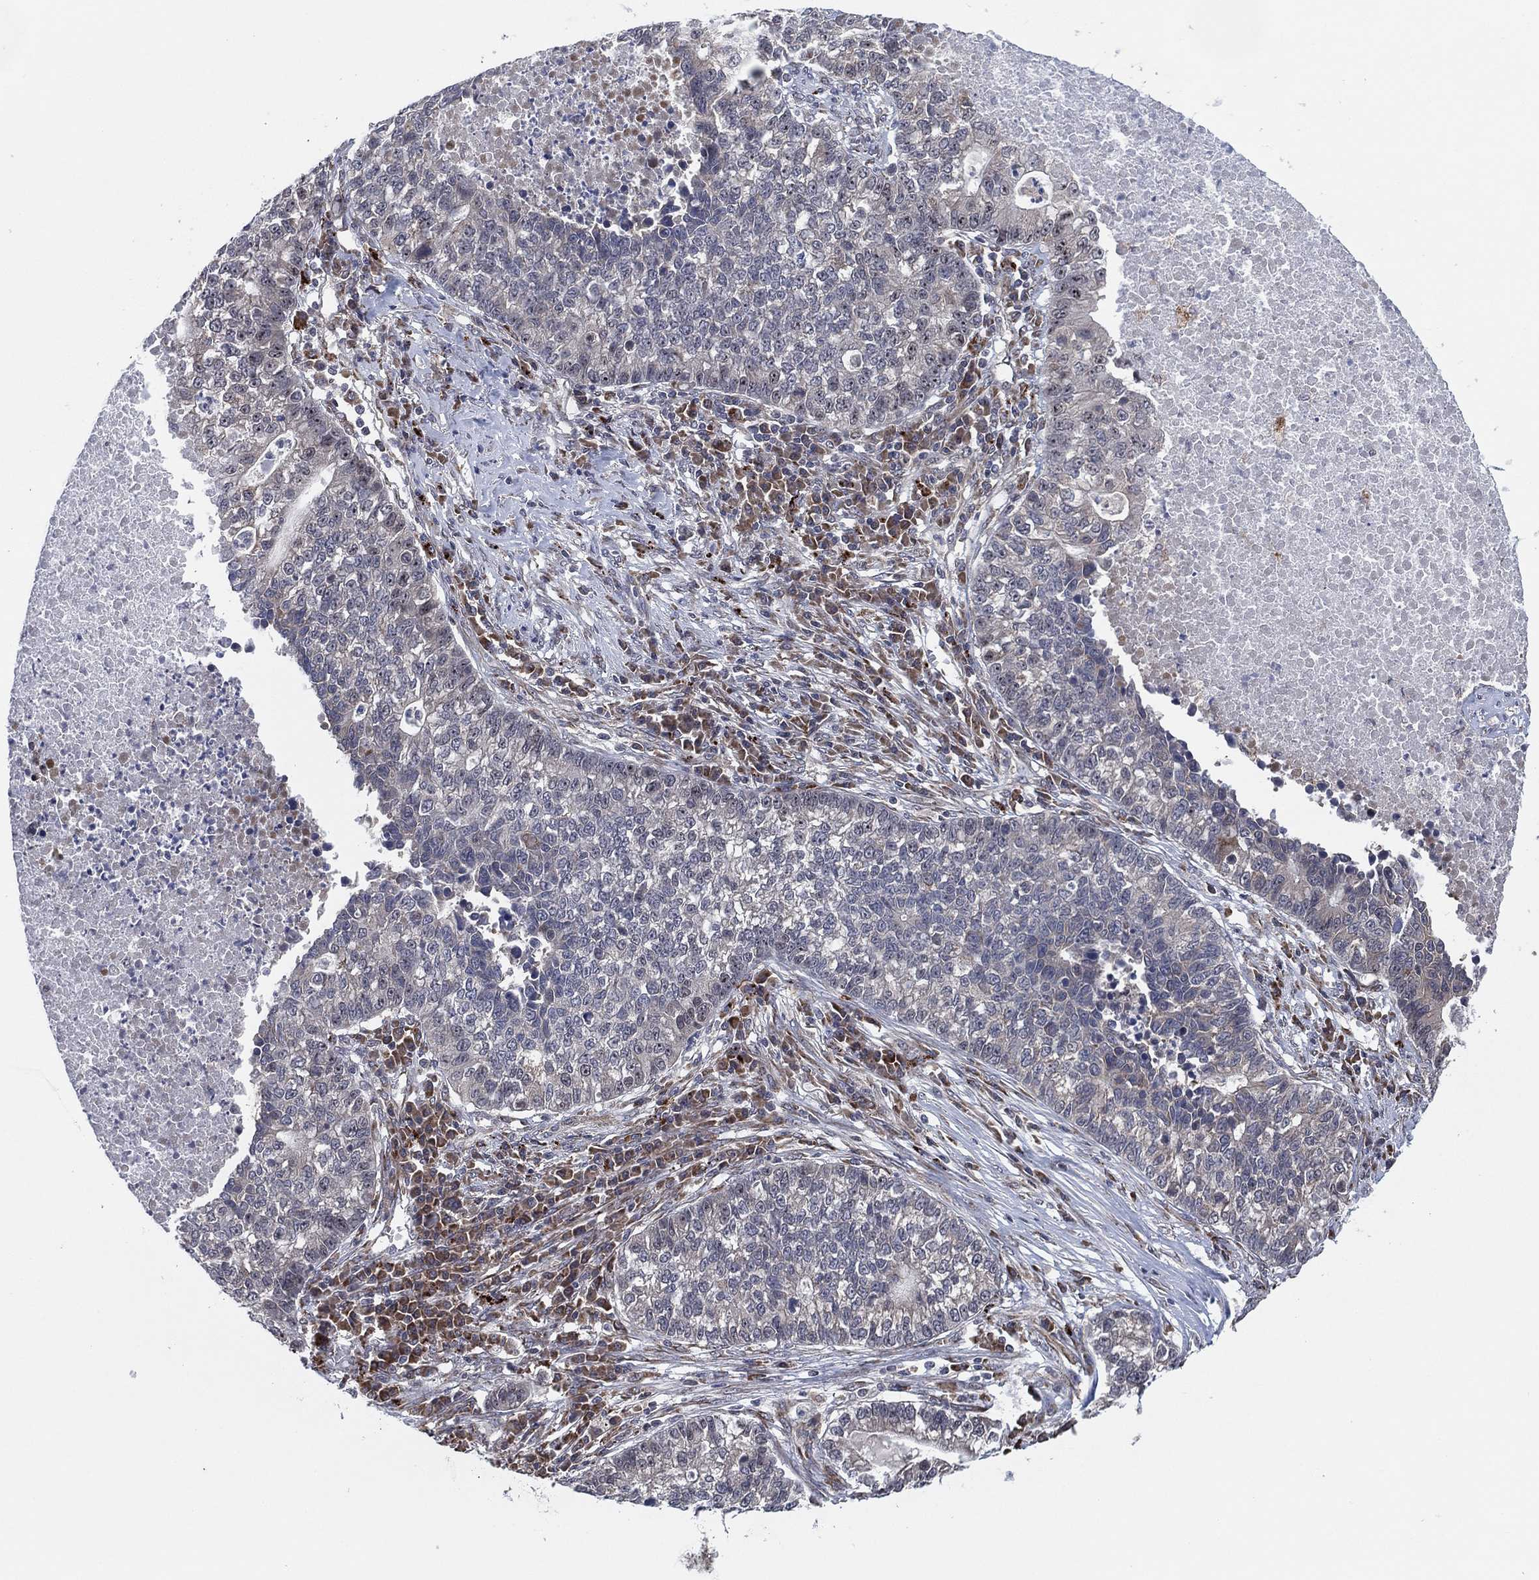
{"staining": {"intensity": "negative", "quantity": "none", "location": "none"}, "tissue": "lung cancer", "cell_type": "Tumor cells", "image_type": "cancer", "snomed": [{"axis": "morphology", "description": "Adenocarcinoma, NOS"}, {"axis": "topography", "description": "Lung"}], "caption": "DAB immunohistochemical staining of human adenocarcinoma (lung) shows no significant positivity in tumor cells. (DAB IHC, high magnification).", "gene": "FAM104A", "patient": {"sex": "male", "age": 57}}